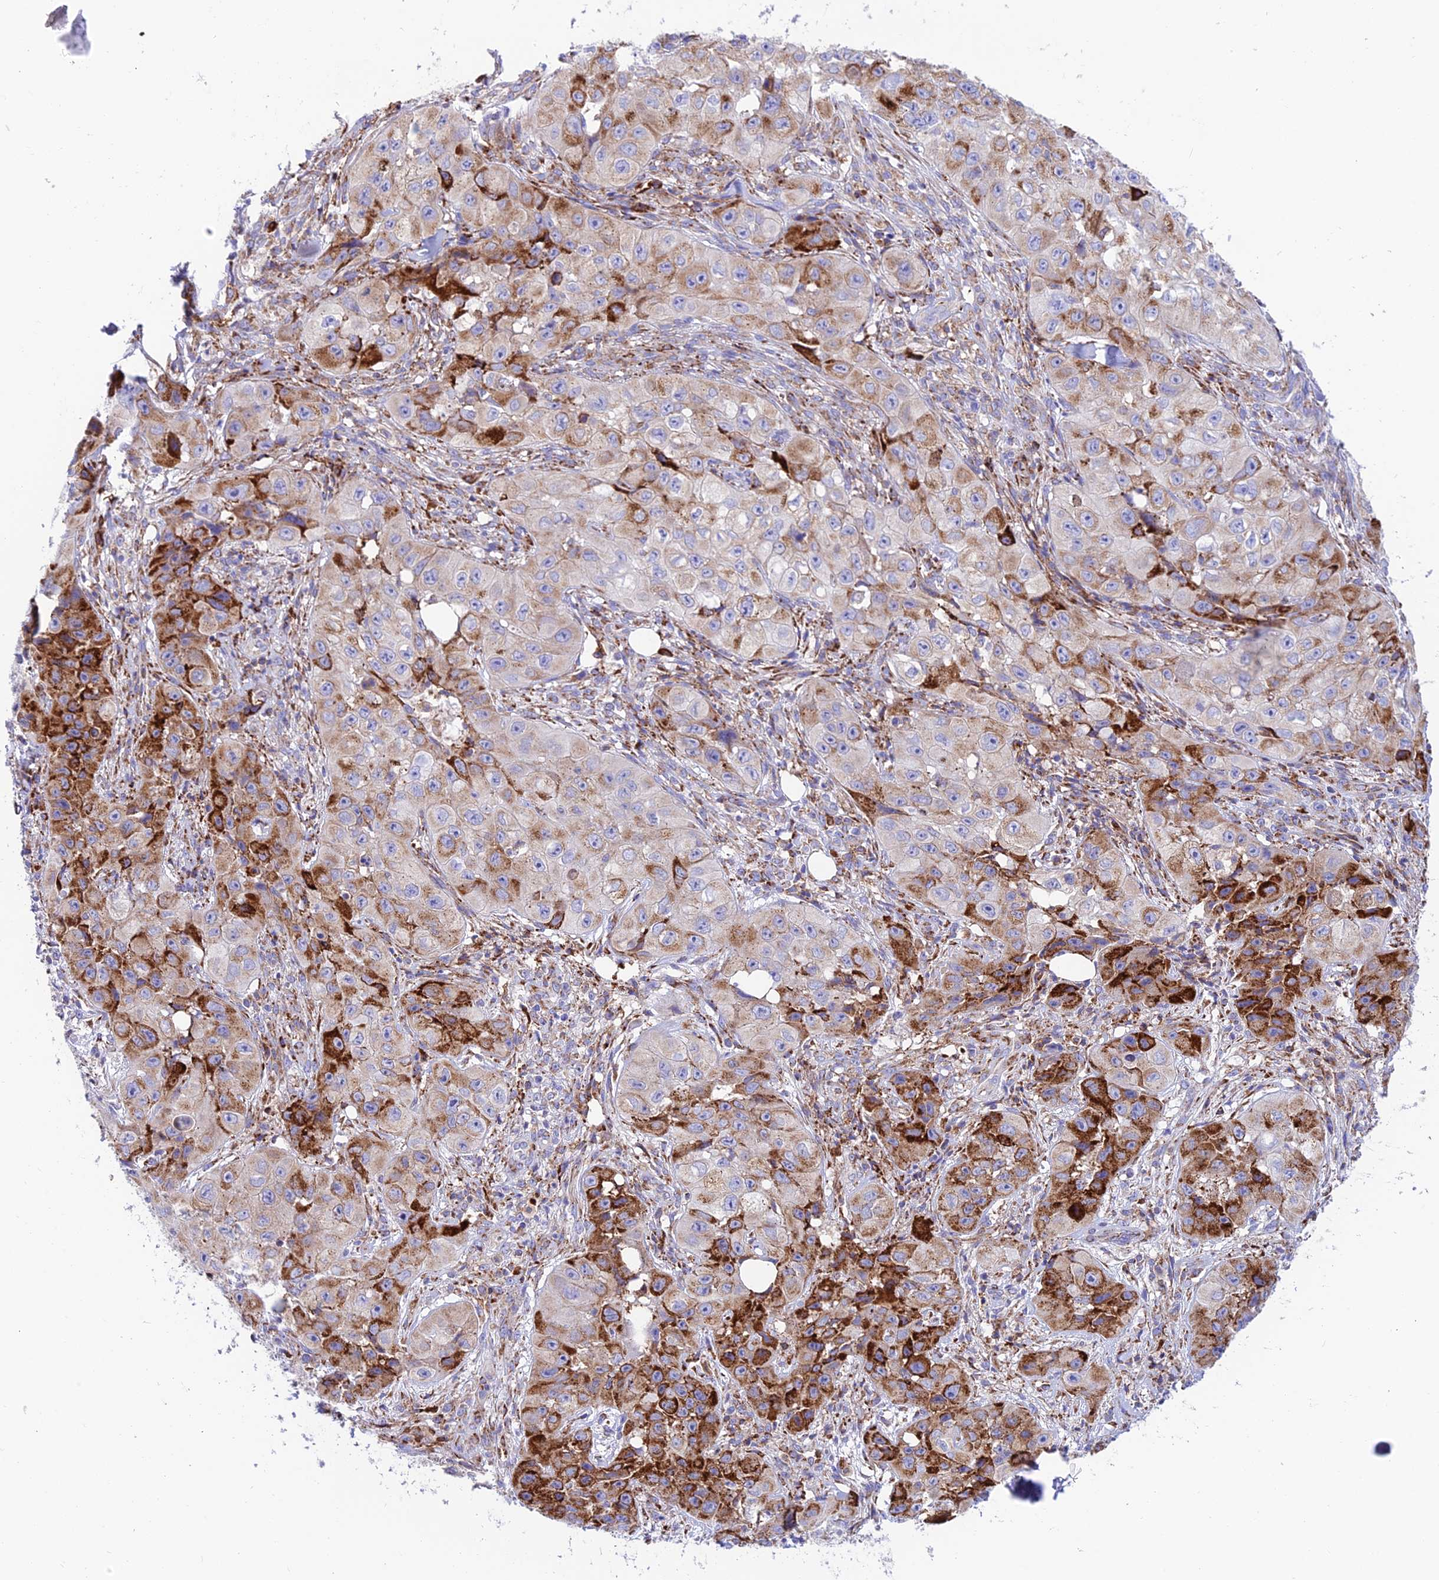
{"staining": {"intensity": "strong", "quantity": "<25%", "location": "cytoplasmic/membranous"}, "tissue": "skin cancer", "cell_type": "Tumor cells", "image_type": "cancer", "snomed": [{"axis": "morphology", "description": "Squamous cell carcinoma, NOS"}, {"axis": "topography", "description": "Skin"}, {"axis": "topography", "description": "Subcutis"}], "caption": "The photomicrograph reveals a brown stain indicating the presence of a protein in the cytoplasmic/membranous of tumor cells in skin cancer.", "gene": "TUBGCP6", "patient": {"sex": "male", "age": 73}}